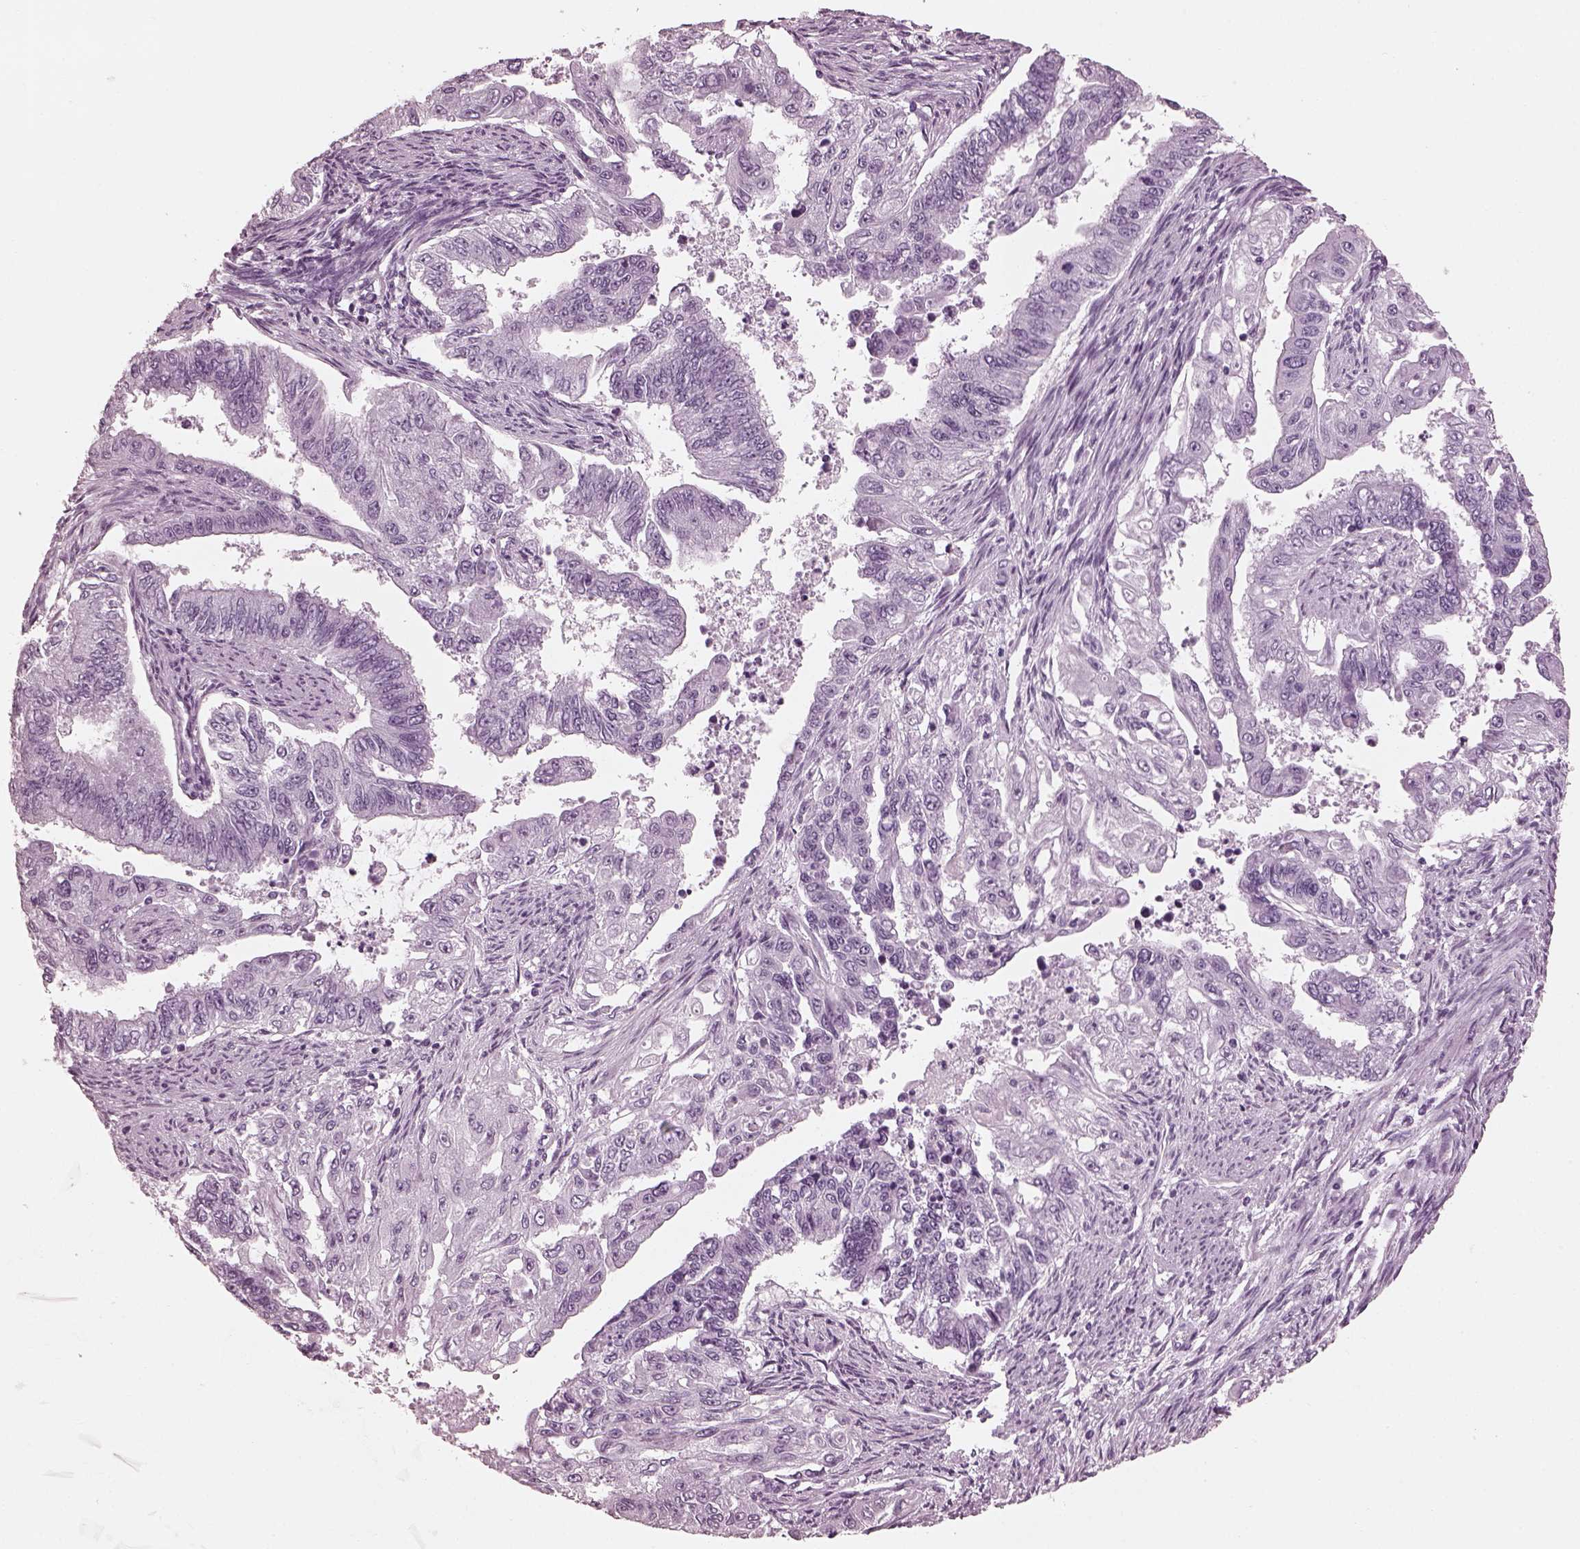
{"staining": {"intensity": "negative", "quantity": "none", "location": "none"}, "tissue": "endometrial cancer", "cell_type": "Tumor cells", "image_type": "cancer", "snomed": [{"axis": "morphology", "description": "Adenocarcinoma, NOS"}, {"axis": "topography", "description": "Uterus"}], "caption": "Tumor cells are negative for protein expression in human endometrial cancer (adenocarcinoma).", "gene": "TCHHL1", "patient": {"sex": "female", "age": 59}}